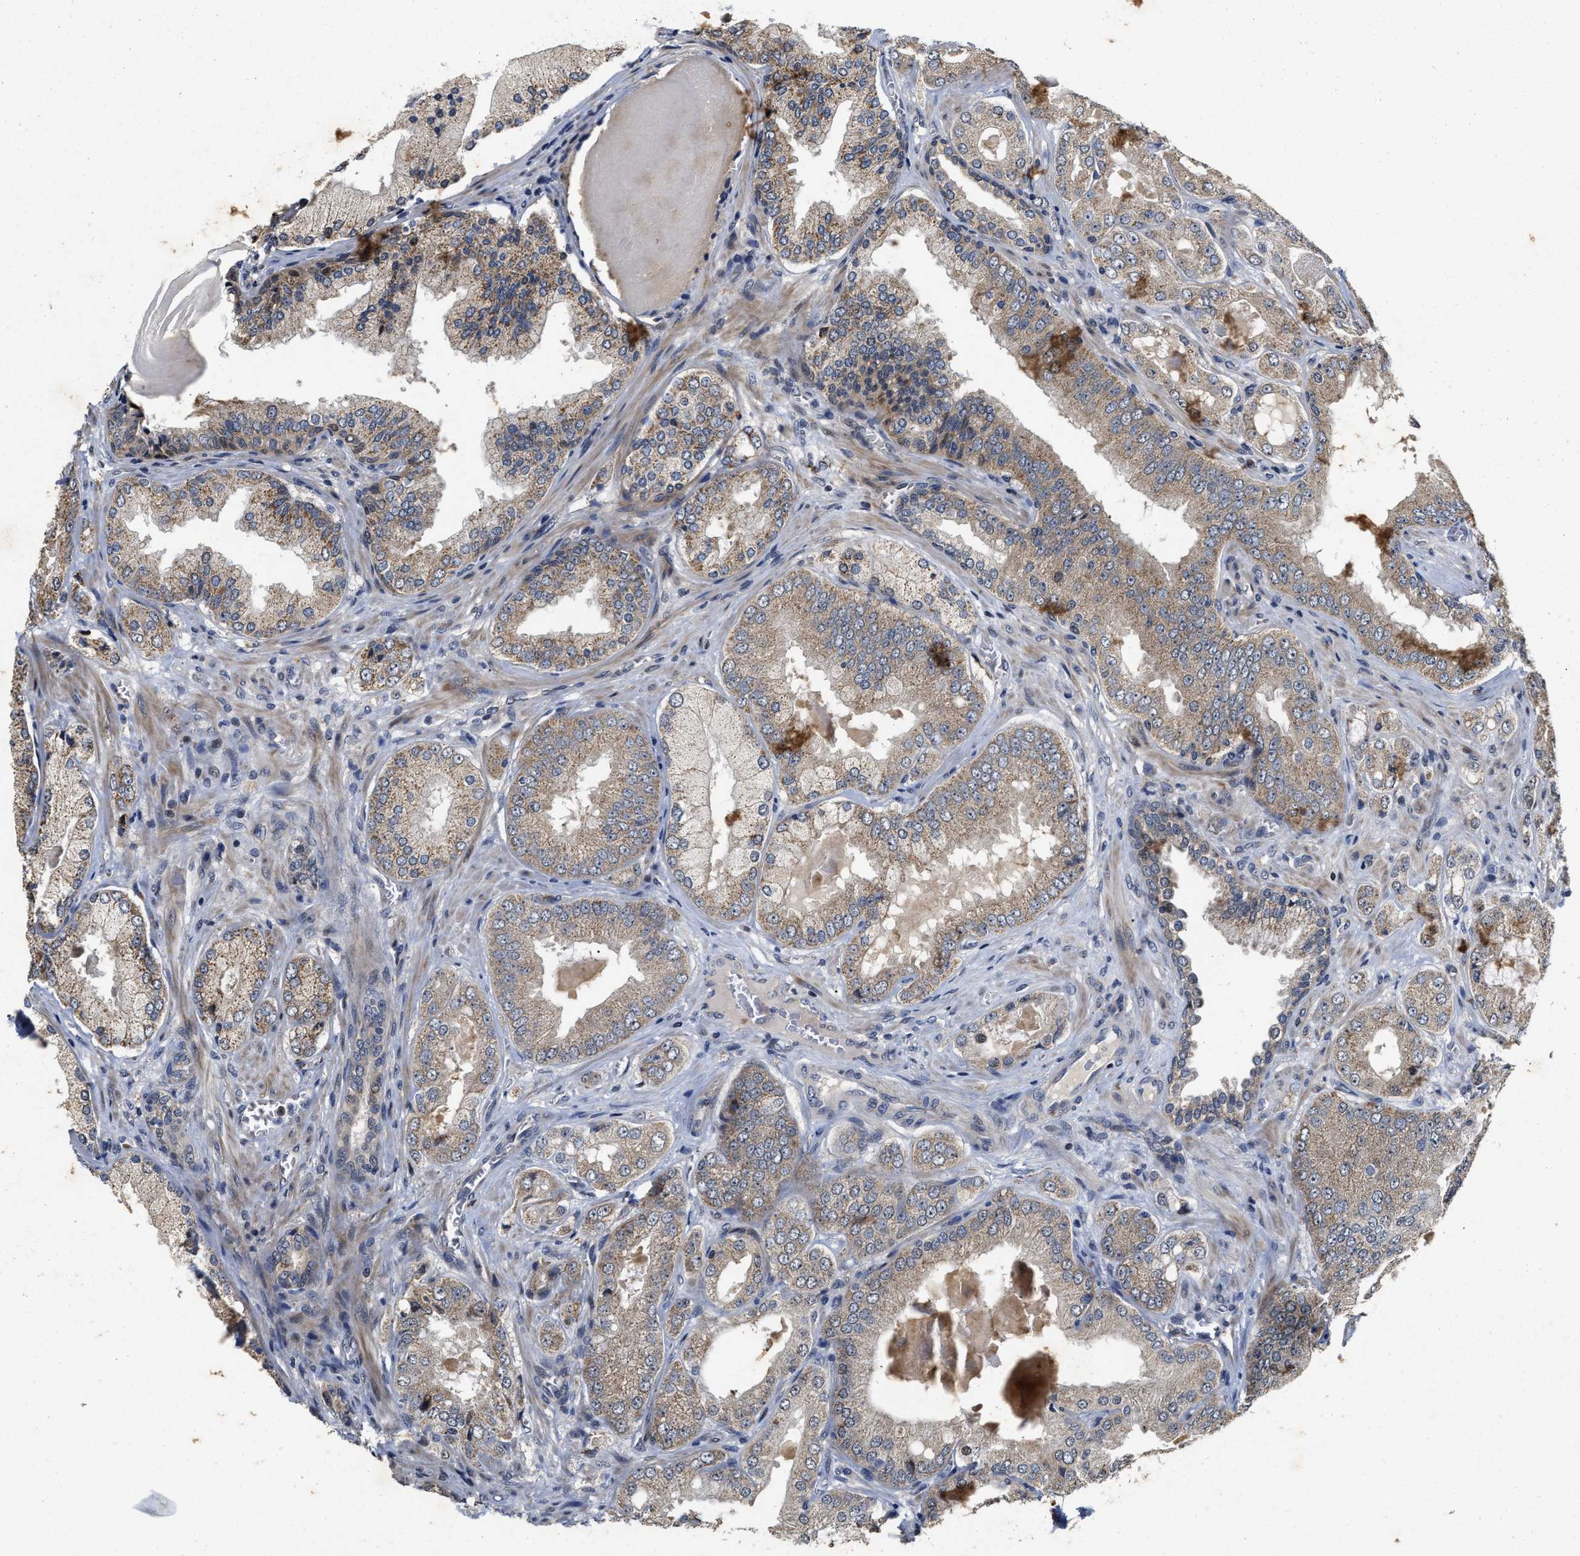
{"staining": {"intensity": "moderate", "quantity": "25%-75%", "location": "cytoplasmic/membranous"}, "tissue": "prostate cancer", "cell_type": "Tumor cells", "image_type": "cancer", "snomed": [{"axis": "morphology", "description": "Adenocarcinoma, Low grade"}, {"axis": "topography", "description": "Prostate"}], "caption": "Prostate adenocarcinoma (low-grade) tissue shows moderate cytoplasmic/membranous staining in about 25%-75% of tumor cells, visualized by immunohistochemistry. The protein of interest is stained brown, and the nuclei are stained in blue (DAB (3,3'-diaminobenzidine) IHC with brightfield microscopy, high magnification).", "gene": "SCYL2", "patient": {"sex": "male", "age": 65}}